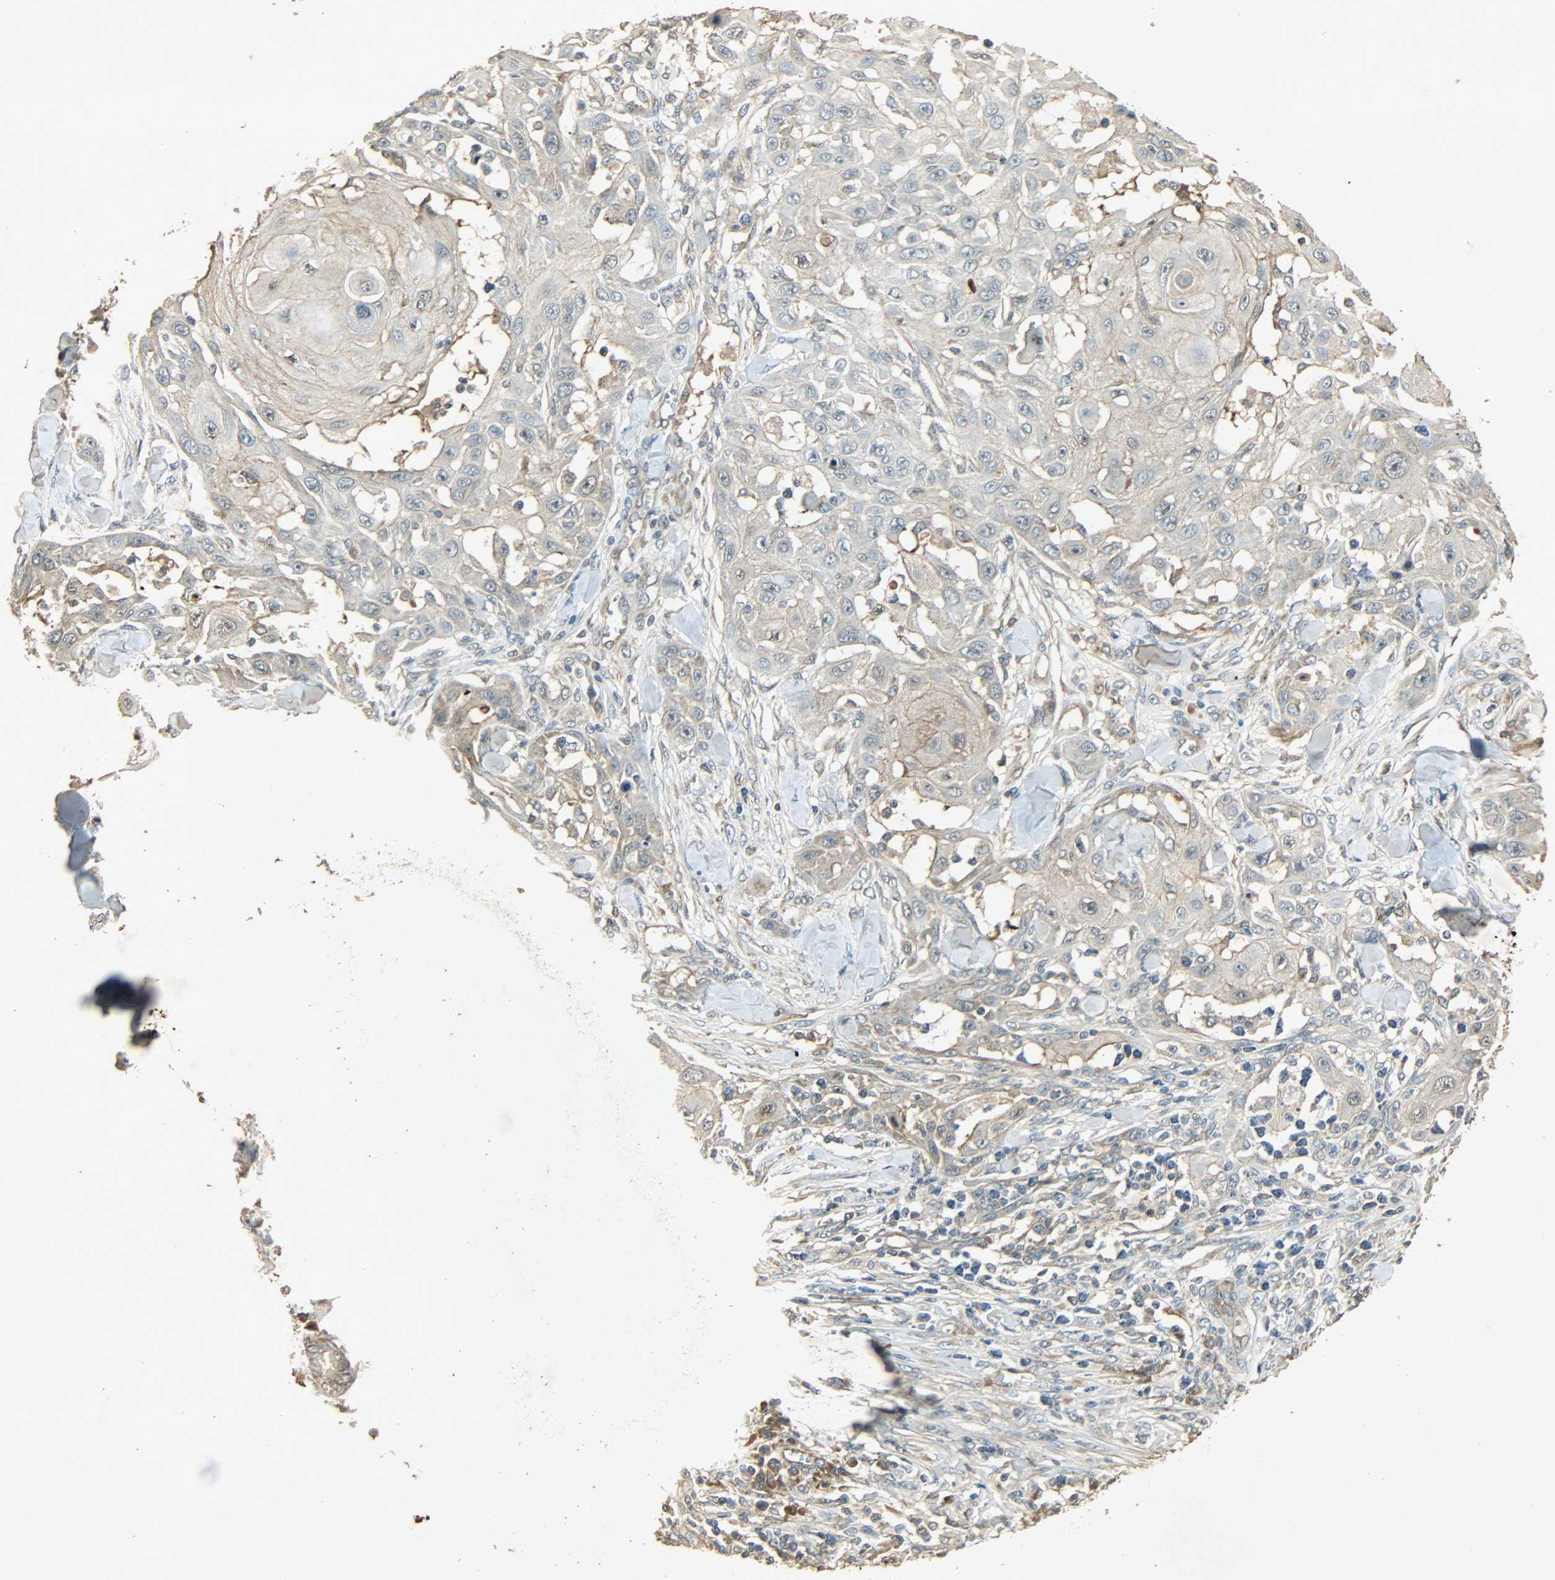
{"staining": {"intensity": "weak", "quantity": ">75%", "location": "cytoplasmic/membranous"}, "tissue": "skin cancer", "cell_type": "Tumor cells", "image_type": "cancer", "snomed": [{"axis": "morphology", "description": "Squamous cell carcinoma, NOS"}, {"axis": "topography", "description": "Skin"}], "caption": "Human skin cancer (squamous cell carcinoma) stained for a protein (brown) shows weak cytoplasmic/membranous positive expression in about >75% of tumor cells.", "gene": "ATP2B1", "patient": {"sex": "male", "age": 24}}